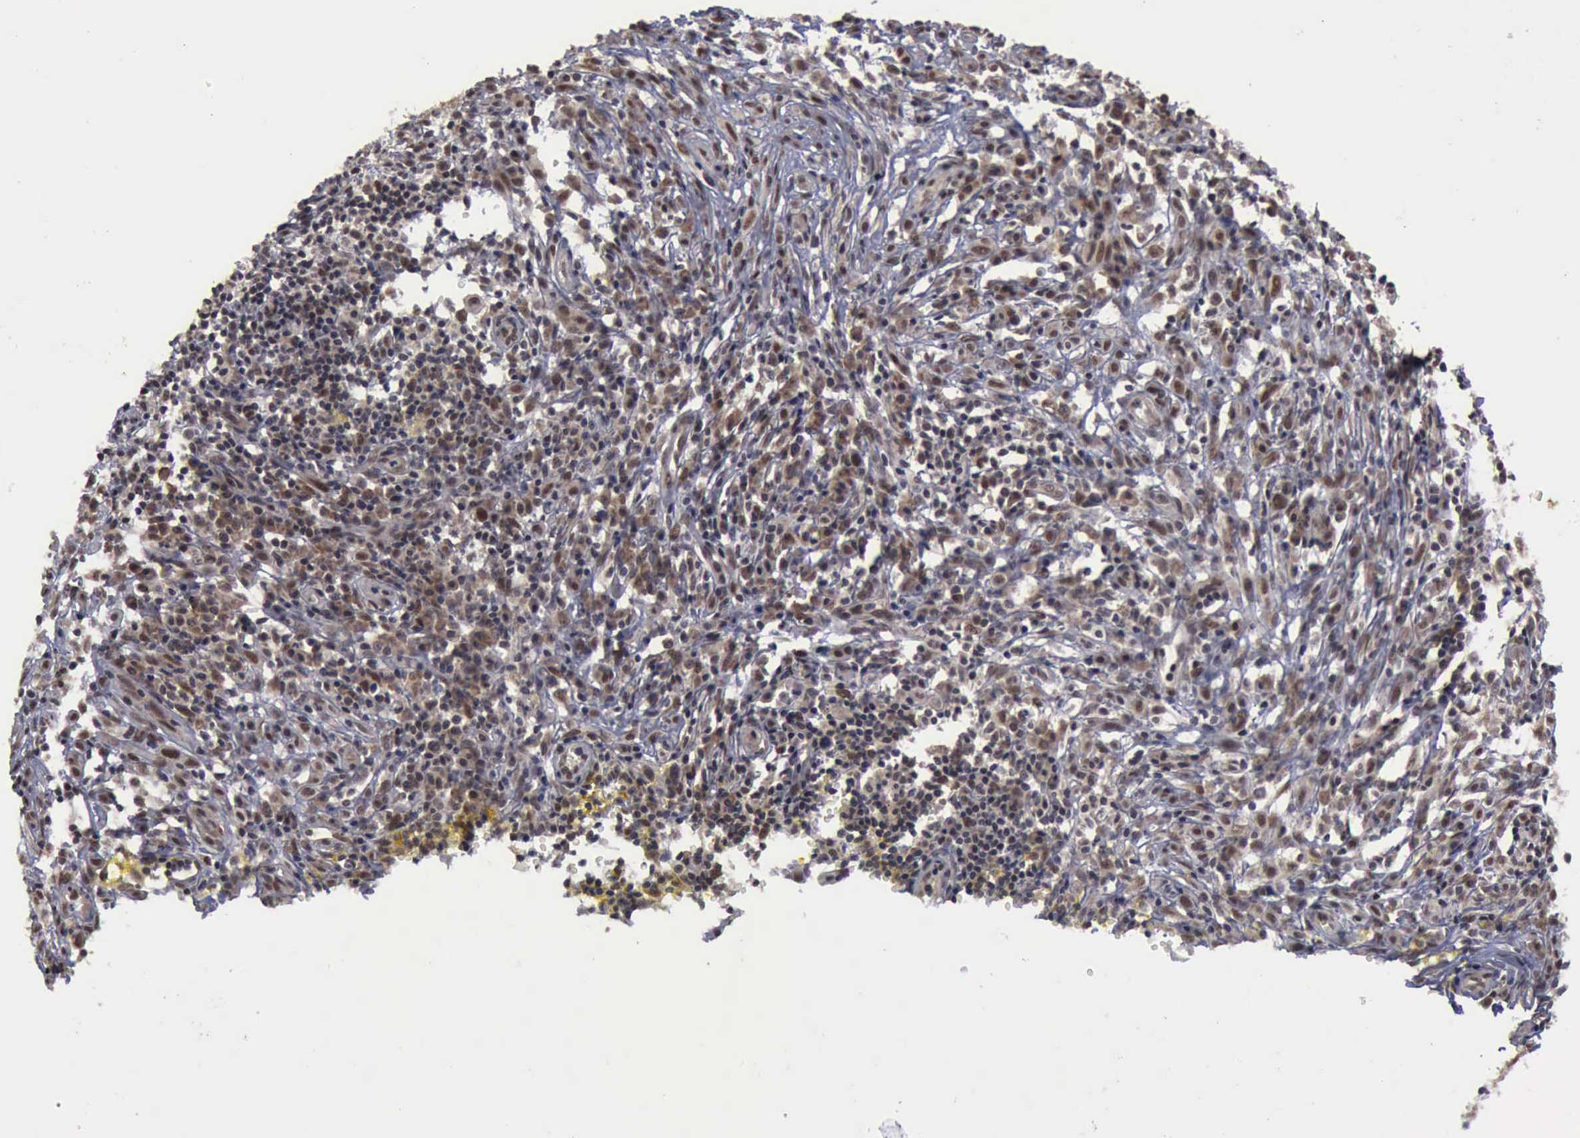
{"staining": {"intensity": "moderate", "quantity": ">75%", "location": "cytoplasmic/membranous,nuclear"}, "tissue": "melanoma", "cell_type": "Tumor cells", "image_type": "cancer", "snomed": [{"axis": "morphology", "description": "Malignant melanoma, NOS"}, {"axis": "topography", "description": "Skin"}], "caption": "Melanoma stained with a brown dye reveals moderate cytoplasmic/membranous and nuclear positive positivity in approximately >75% of tumor cells.", "gene": "RTCB", "patient": {"sex": "female", "age": 52}}